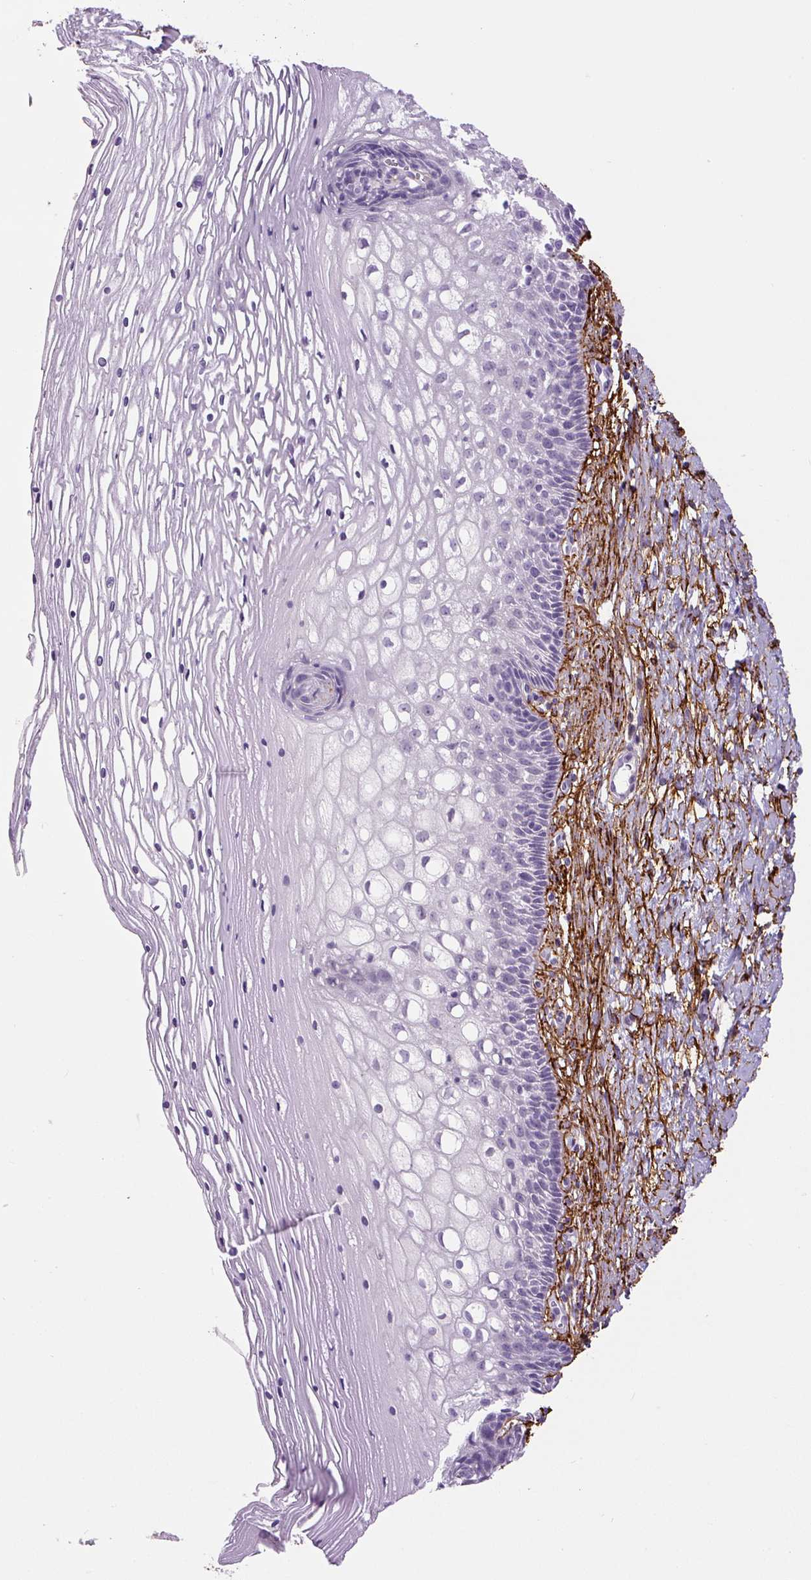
{"staining": {"intensity": "negative", "quantity": "none", "location": "none"}, "tissue": "cervix", "cell_type": "Glandular cells", "image_type": "normal", "snomed": [{"axis": "morphology", "description": "Normal tissue, NOS"}, {"axis": "topography", "description": "Cervix"}], "caption": "Photomicrograph shows no protein staining in glandular cells of normal cervix. The staining was performed using DAB to visualize the protein expression in brown, while the nuclei were stained in blue with hematoxylin (Magnification: 20x).", "gene": "FBN1", "patient": {"sex": "female", "age": 36}}